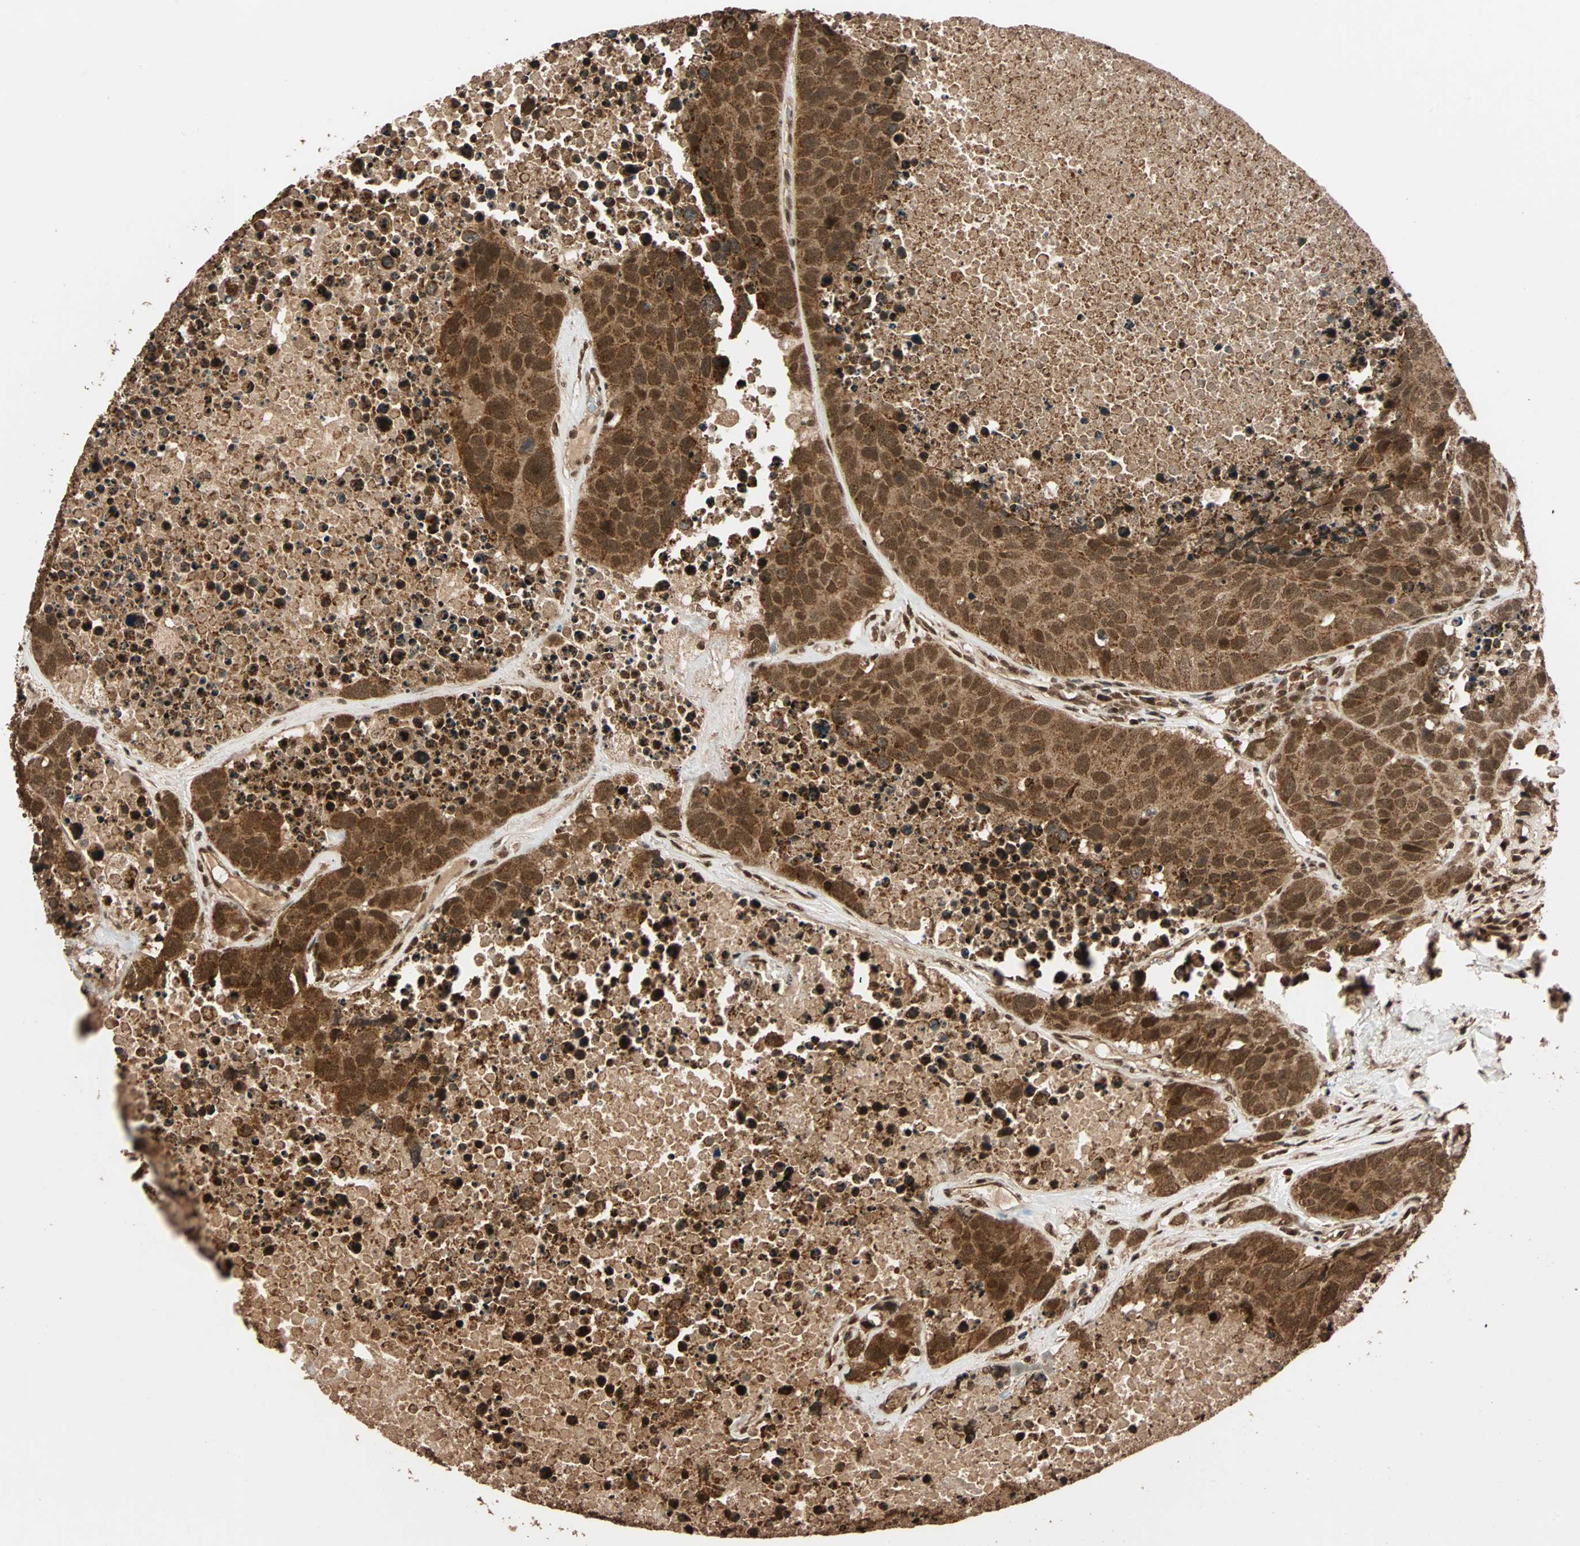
{"staining": {"intensity": "strong", "quantity": ">75%", "location": "cytoplasmic/membranous,nuclear"}, "tissue": "carcinoid", "cell_type": "Tumor cells", "image_type": "cancer", "snomed": [{"axis": "morphology", "description": "Carcinoid, malignant, NOS"}, {"axis": "topography", "description": "Lung"}], "caption": "Tumor cells exhibit strong cytoplasmic/membranous and nuclear expression in approximately >75% of cells in carcinoid. The protein is shown in brown color, while the nuclei are stained blue.", "gene": "ALKBH5", "patient": {"sex": "male", "age": 60}}